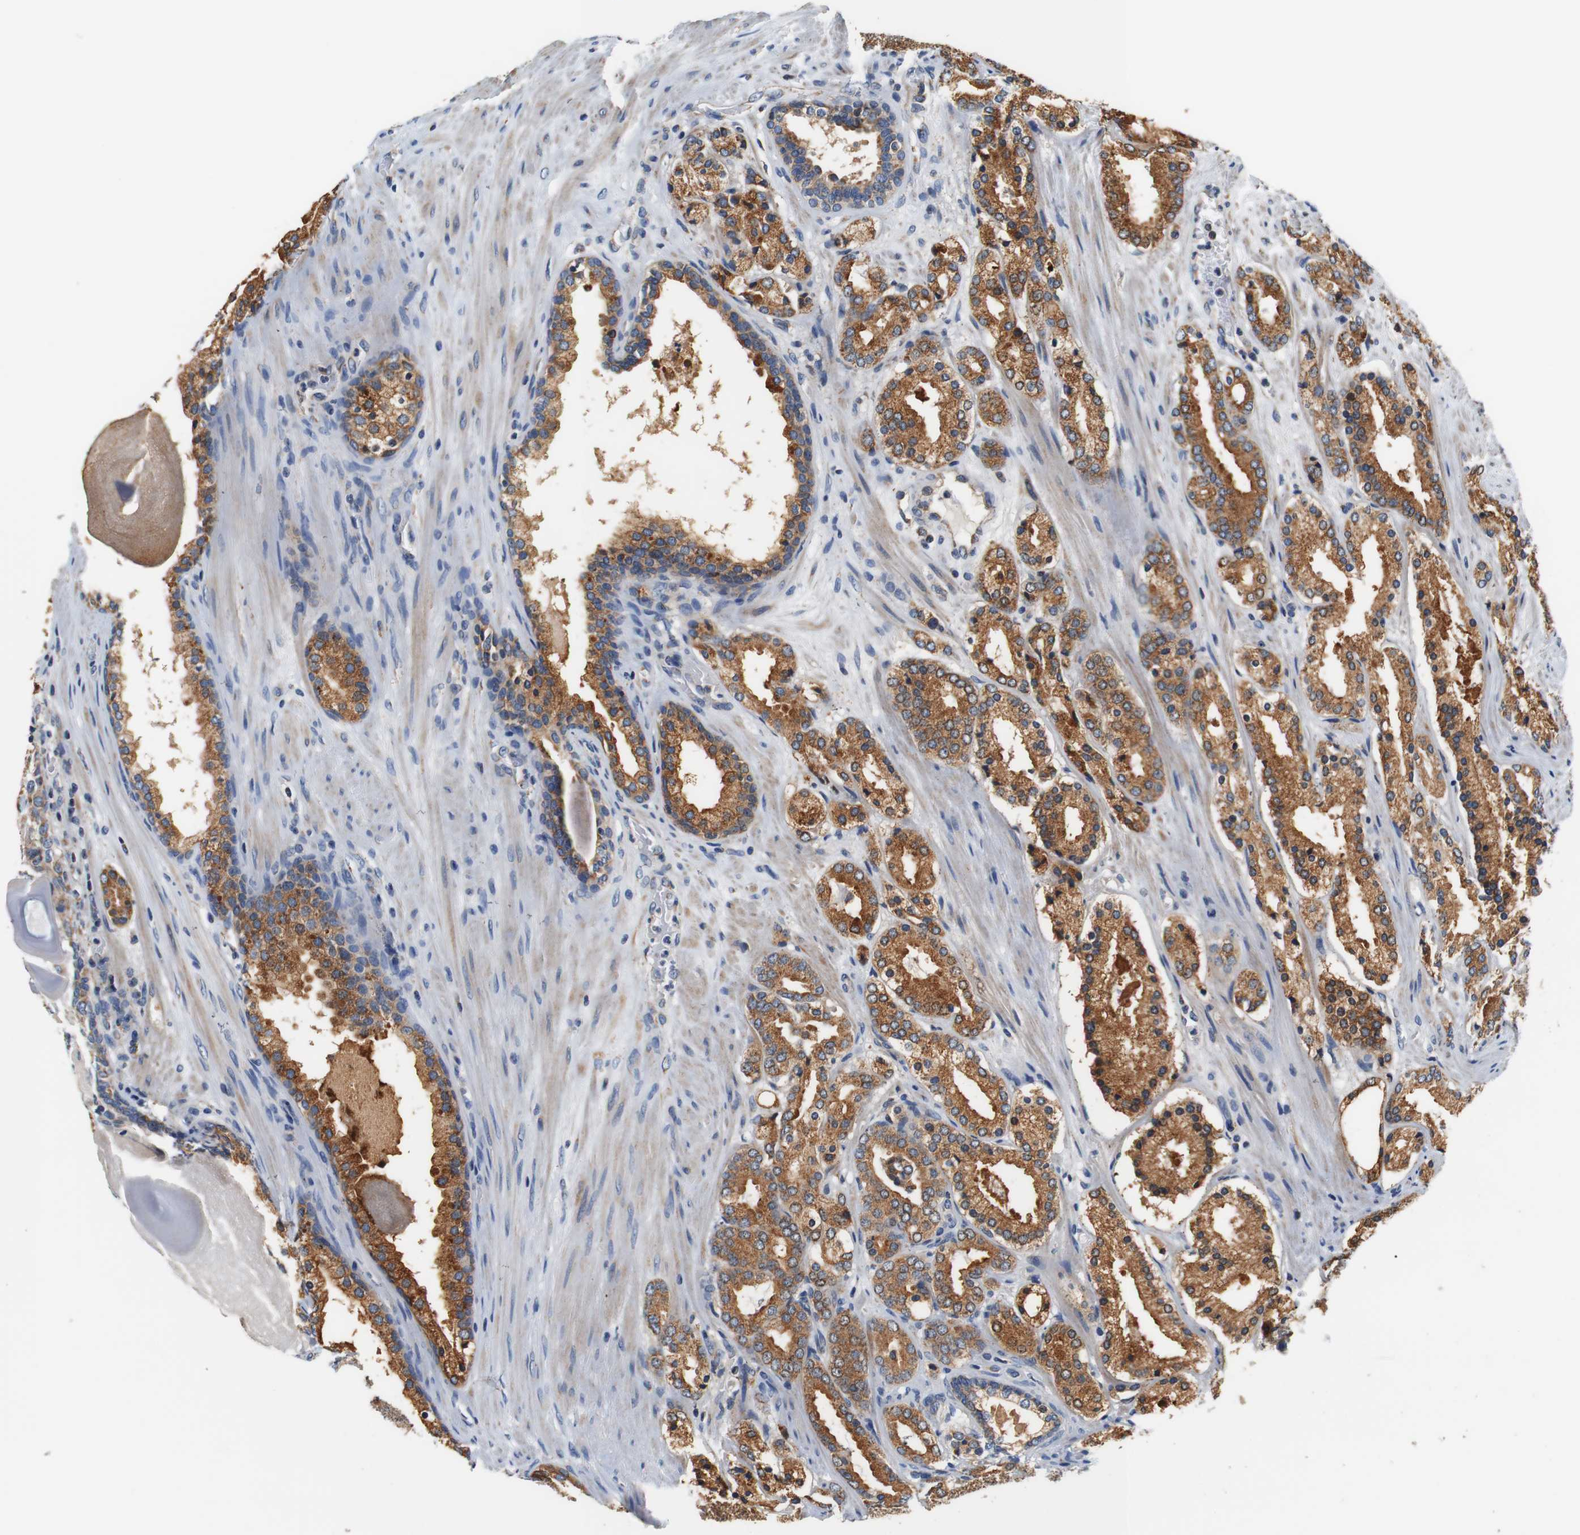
{"staining": {"intensity": "moderate", "quantity": ">75%", "location": "cytoplasmic/membranous"}, "tissue": "prostate cancer", "cell_type": "Tumor cells", "image_type": "cancer", "snomed": [{"axis": "morphology", "description": "Adenocarcinoma, Low grade"}, {"axis": "topography", "description": "Prostate"}], "caption": "This photomicrograph shows IHC staining of human prostate cancer, with medium moderate cytoplasmic/membranous positivity in about >75% of tumor cells.", "gene": "LRP4", "patient": {"sex": "male", "age": 69}}